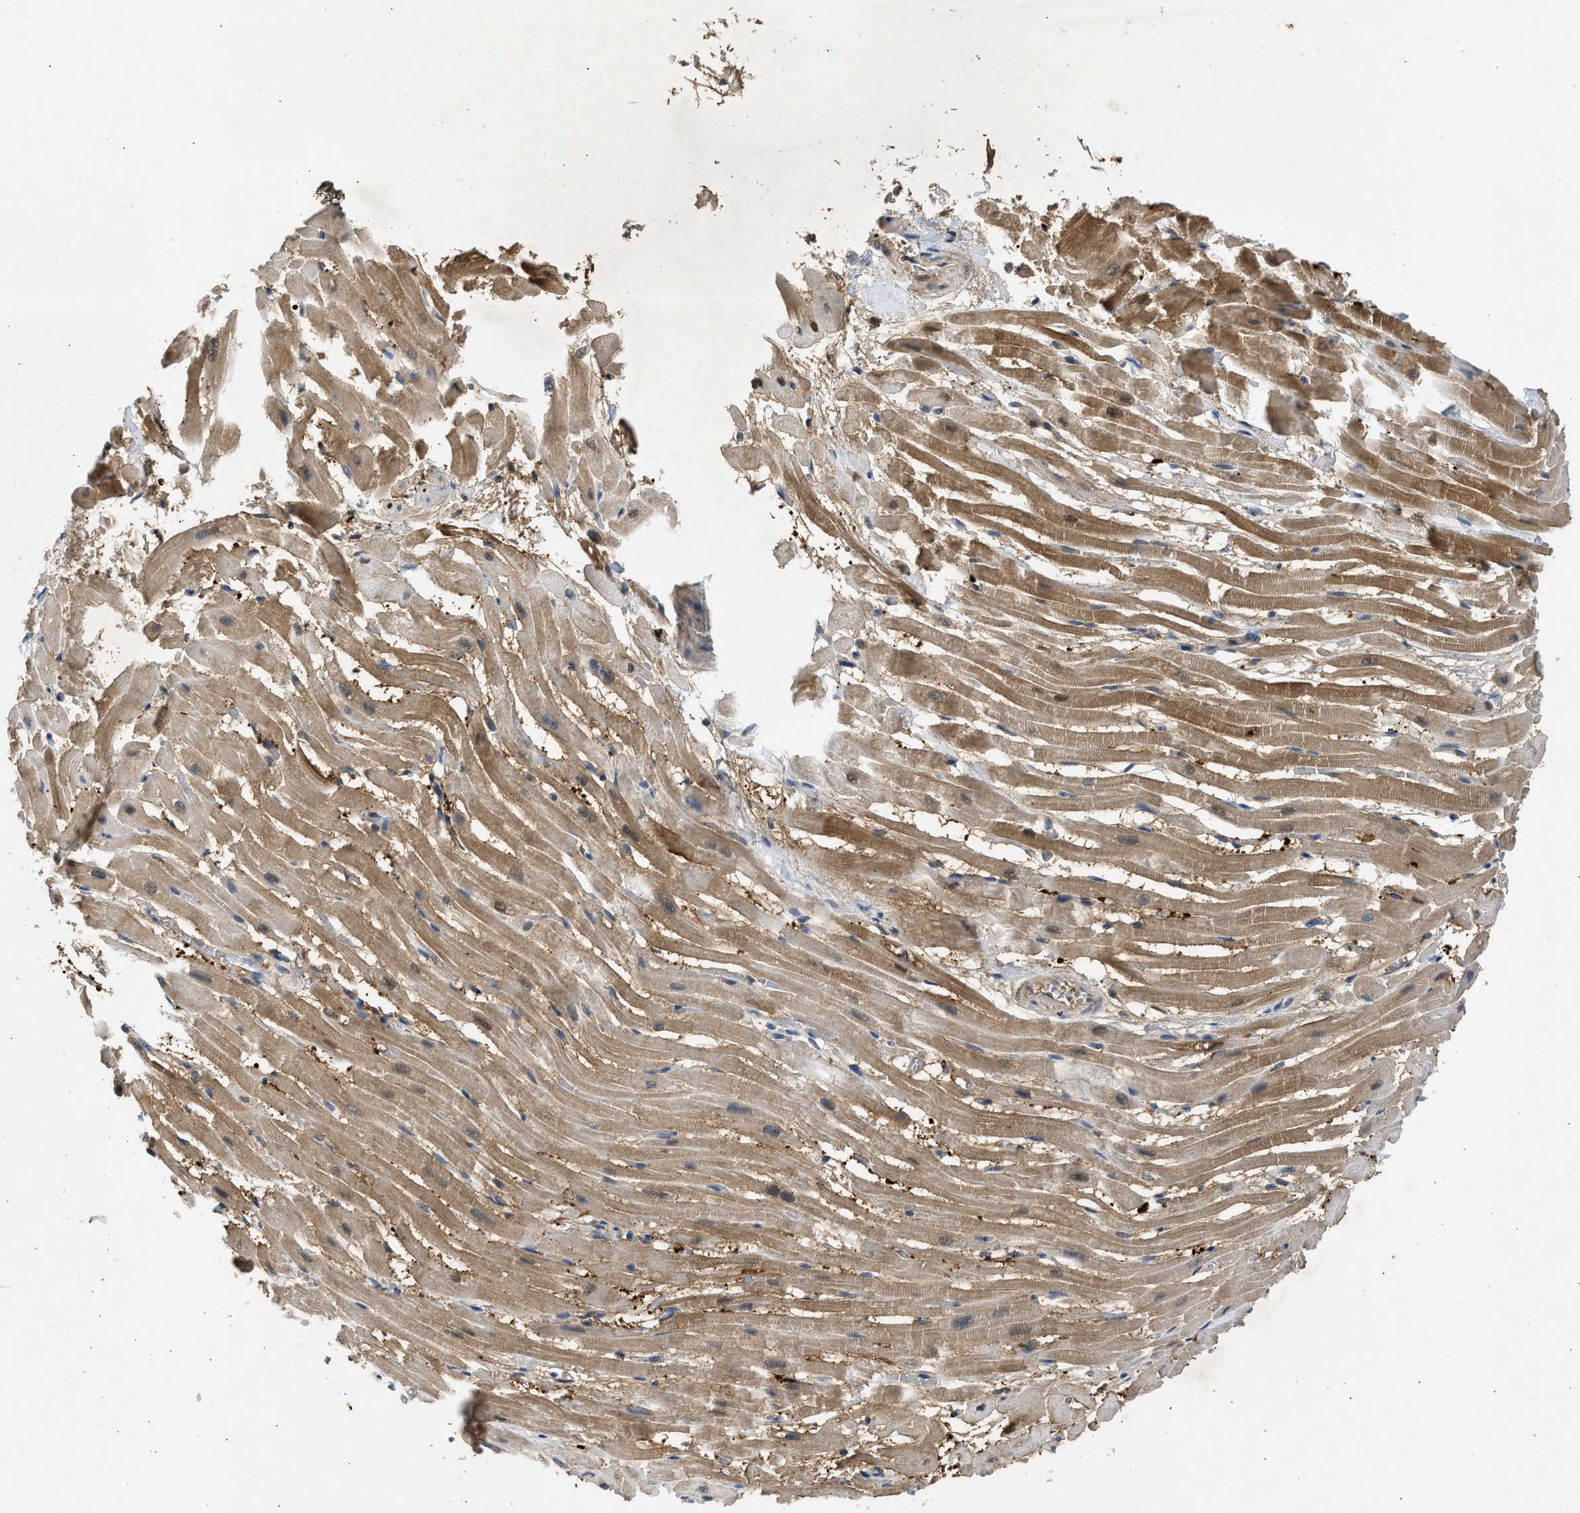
{"staining": {"intensity": "moderate", "quantity": ">75%", "location": "cytoplasmic/membranous"}, "tissue": "heart muscle", "cell_type": "Cardiomyocytes", "image_type": "normal", "snomed": [{"axis": "morphology", "description": "Normal tissue, NOS"}, {"axis": "topography", "description": "Heart"}], "caption": "A brown stain highlights moderate cytoplasmic/membranous expression of a protein in cardiomyocytes of unremarkable human heart muscle.", "gene": "MAPK7", "patient": {"sex": "male", "age": 45}}